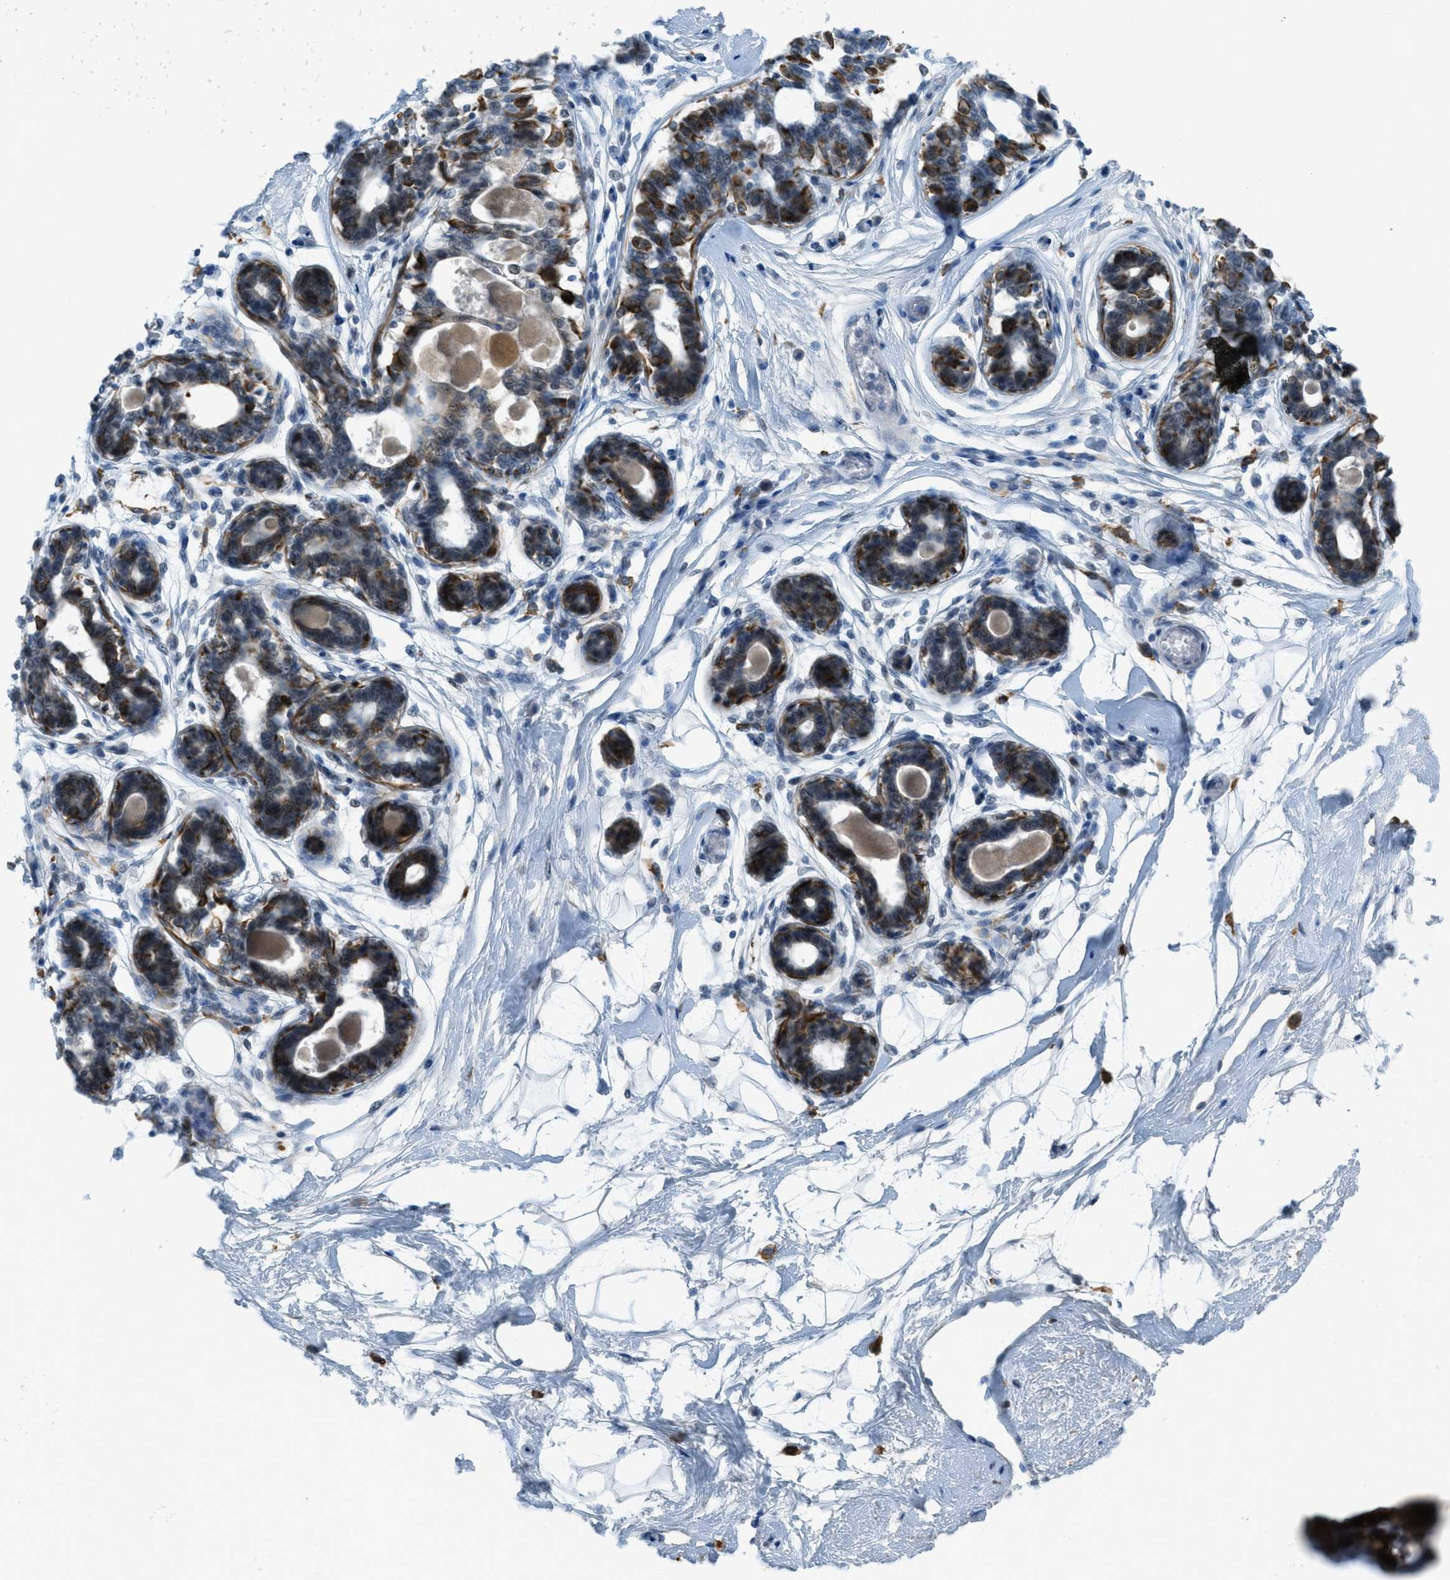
{"staining": {"intensity": "negative", "quantity": "none", "location": "none"}, "tissue": "breast", "cell_type": "Adipocytes", "image_type": "normal", "snomed": [{"axis": "morphology", "description": "Normal tissue, NOS"}, {"axis": "topography", "description": "Breast"}], "caption": "Protein analysis of normal breast reveals no significant positivity in adipocytes.", "gene": "KLHL8", "patient": {"sex": "female", "age": 45}}